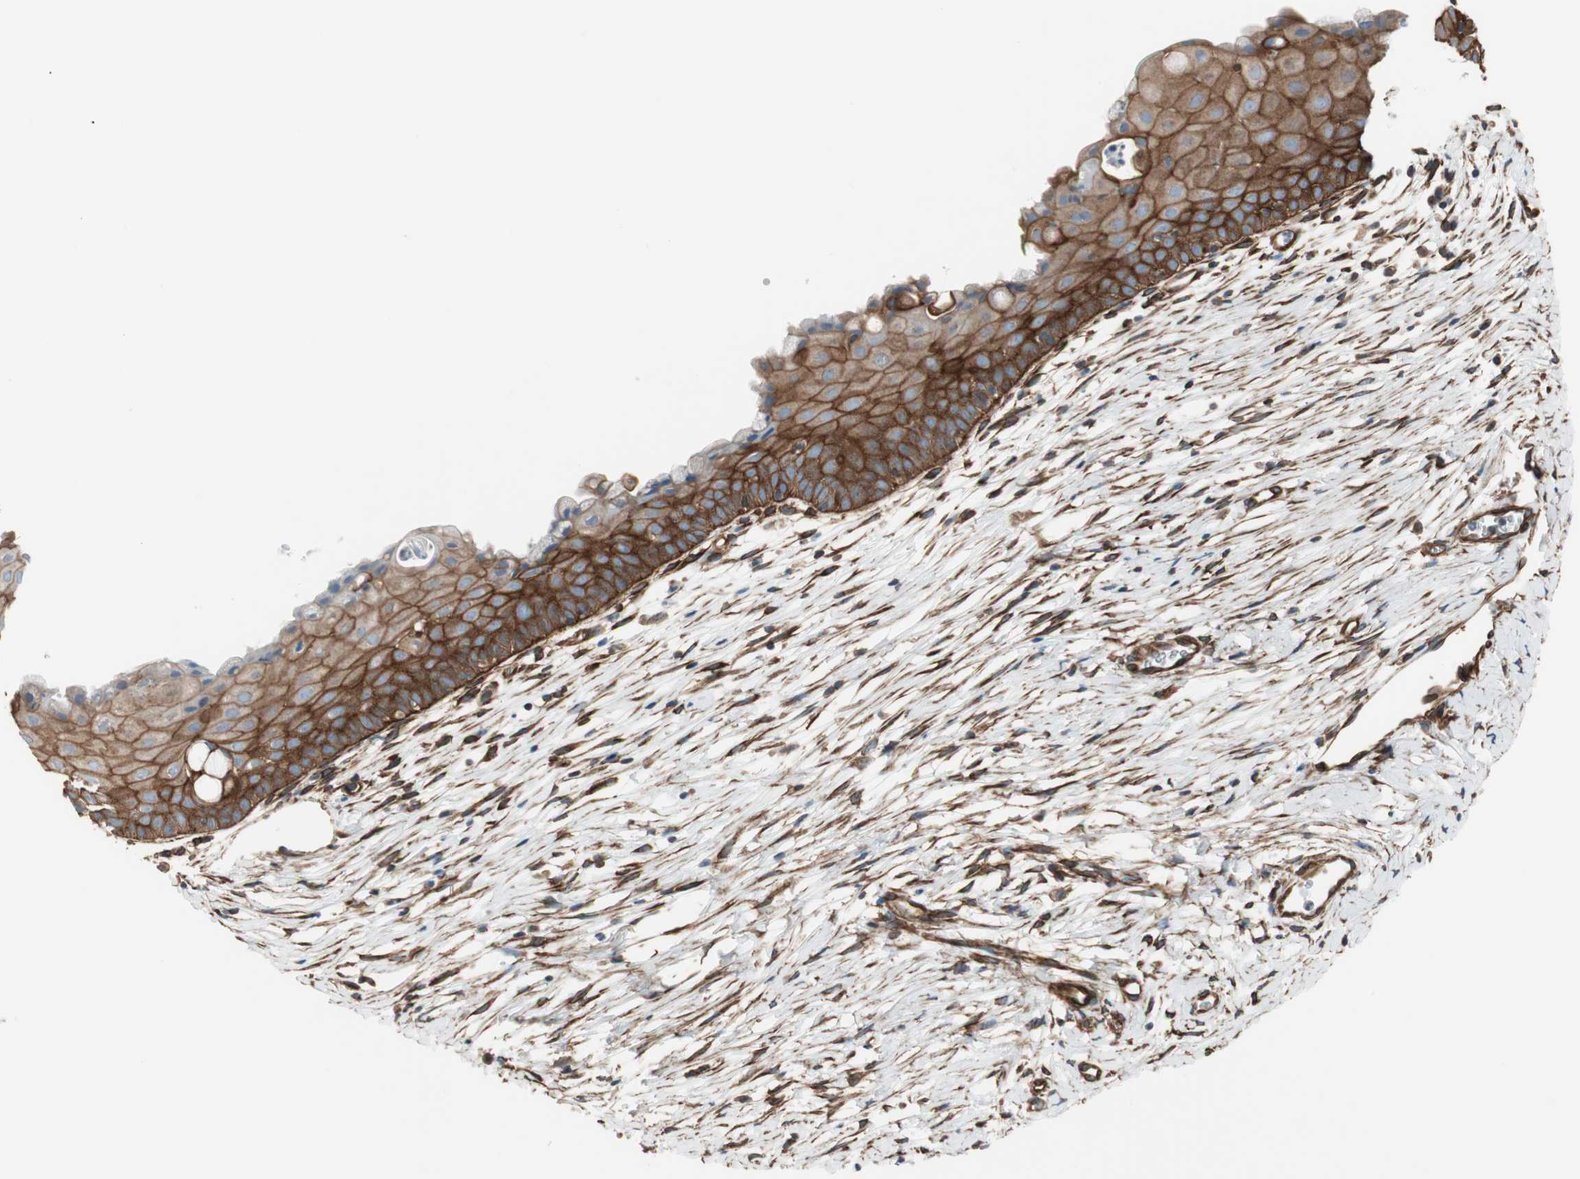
{"staining": {"intensity": "strong", "quantity": ">75%", "location": "cytoplasmic/membranous"}, "tissue": "cervix", "cell_type": "Squamous epithelial cells", "image_type": "normal", "snomed": [{"axis": "morphology", "description": "Normal tissue, NOS"}, {"axis": "topography", "description": "Cervix"}], "caption": "Immunohistochemical staining of benign cervix exhibits strong cytoplasmic/membranous protein staining in about >75% of squamous epithelial cells. (brown staining indicates protein expression, while blue staining denotes nuclei).", "gene": "TCTA", "patient": {"sex": "female", "age": 39}}